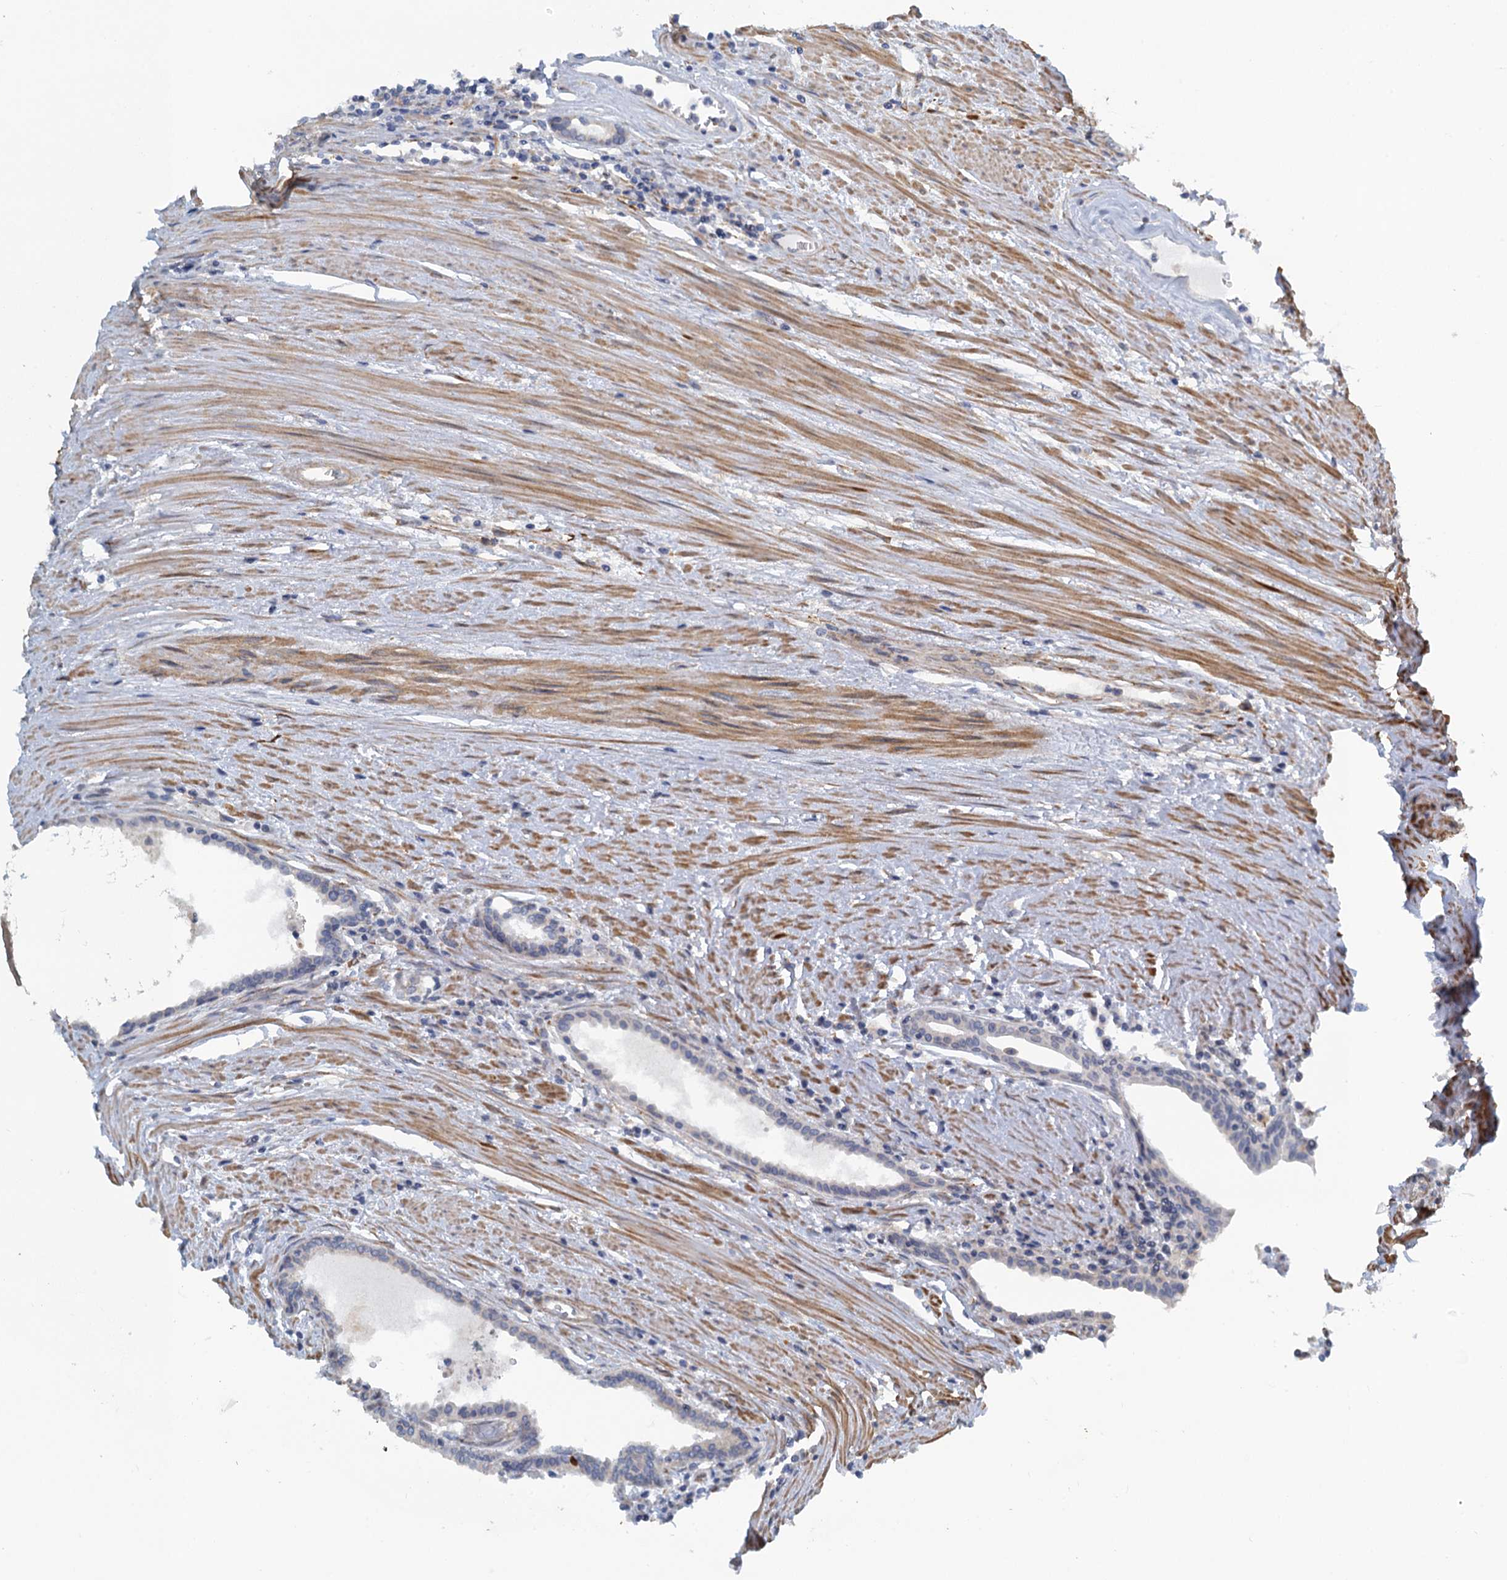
{"staining": {"intensity": "negative", "quantity": "none", "location": "none"}, "tissue": "prostate cancer", "cell_type": "Tumor cells", "image_type": "cancer", "snomed": [{"axis": "morphology", "description": "Adenocarcinoma, High grade"}, {"axis": "topography", "description": "Prostate"}], "caption": "This micrograph is of prostate adenocarcinoma (high-grade) stained with immunohistochemistry to label a protein in brown with the nuclei are counter-stained blue. There is no positivity in tumor cells.", "gene": "POGLUT3", "patient": {"sex": "male", "age": 68}}